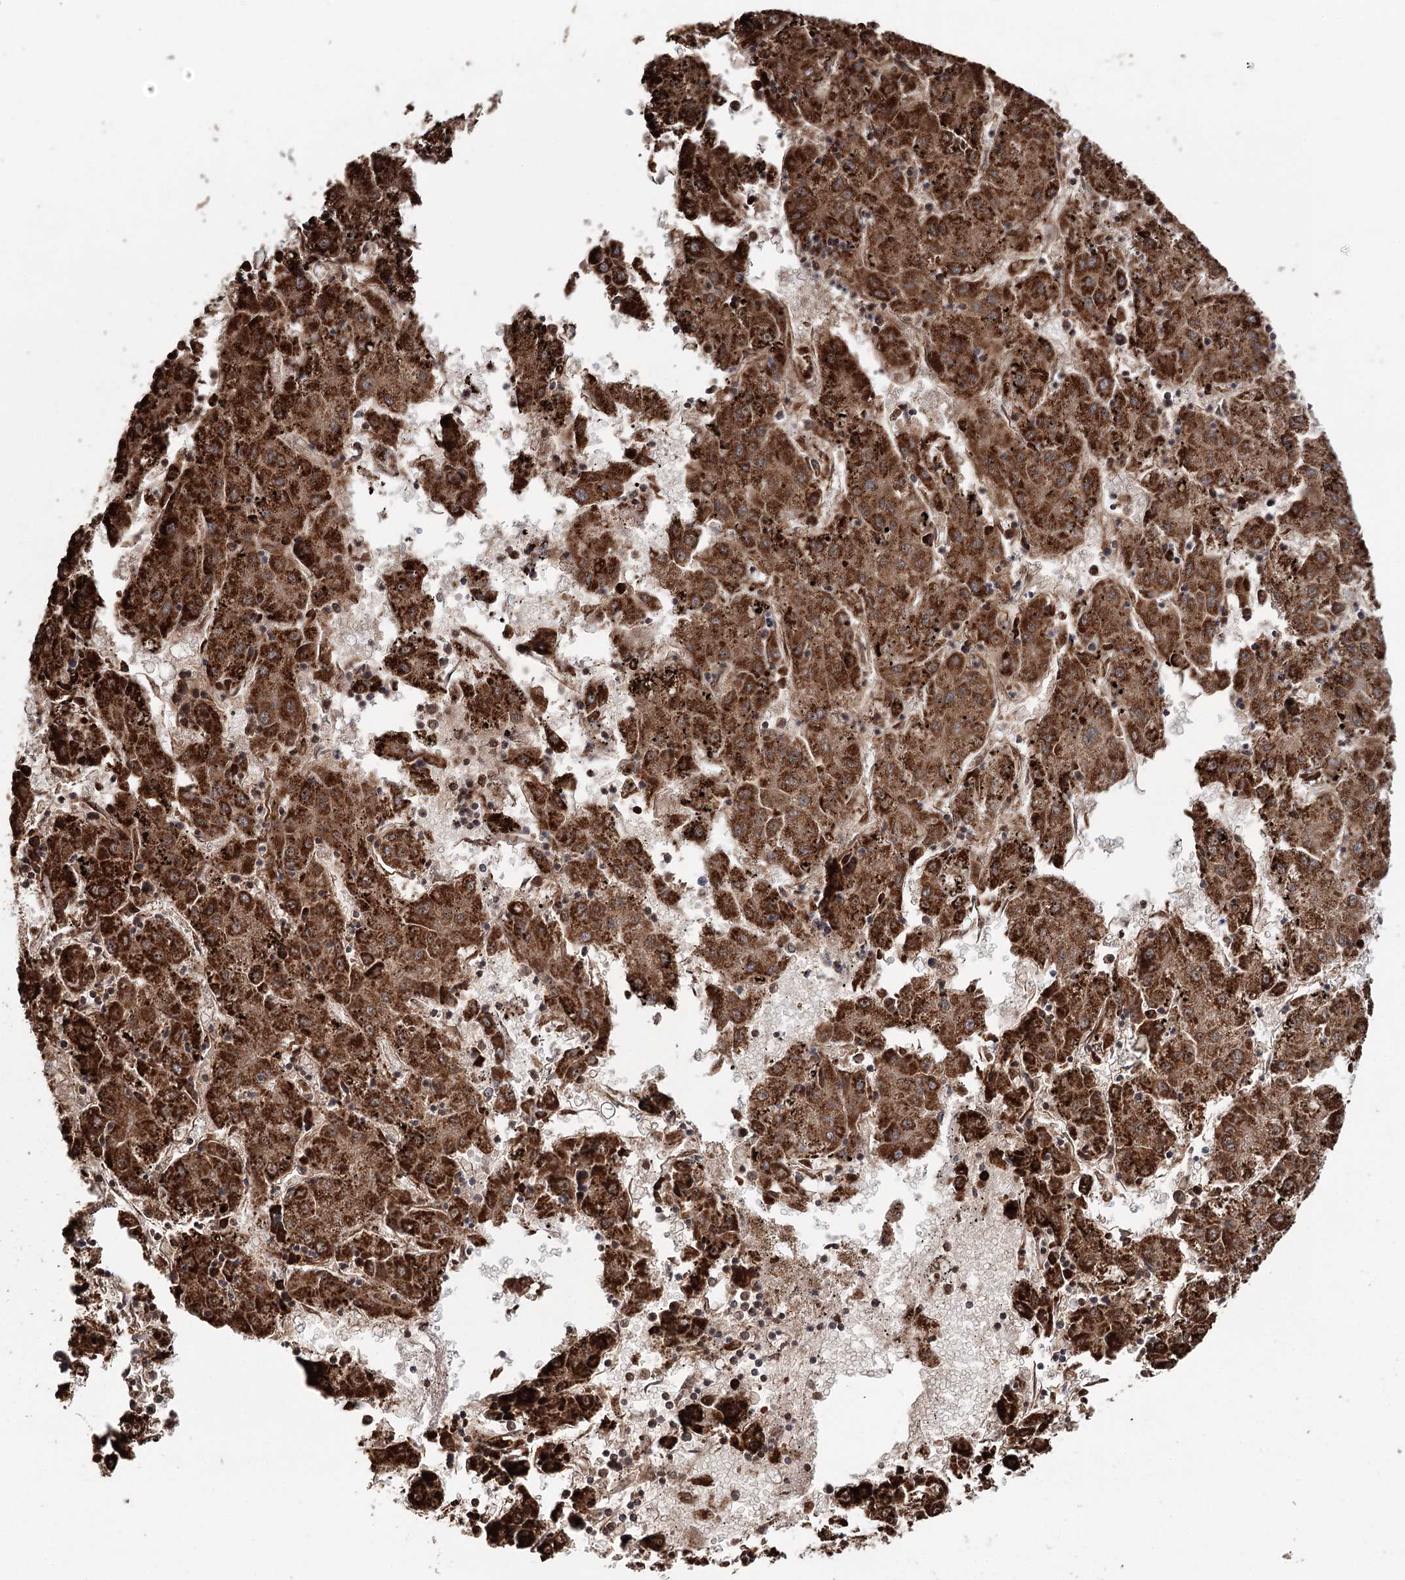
{"staining": {"intensity": "strong", "quantity": ">75%", "location": "cytoplasmic/membranous"}, "tissue": "liver cancer", "cell_type": "Tumor cells", "image_type": "cancer", "snomed": [{"axis": "morphology", "description": "Carcinoma, Hepatocellular, NOS"}, {"axis": "topography", "description": "Liver"}], "caption": "IHC histopathology image of neoplastic tissue: human liver cancer stained using IHC reveals high levels of strong protein expression localized specifically in the cytoplasmic/membranous of tumor cells, appearing as a cytoplasmic/membranous brown color.", "gene": "APH1A", "patient": {"sex": "male", "age": 72}}